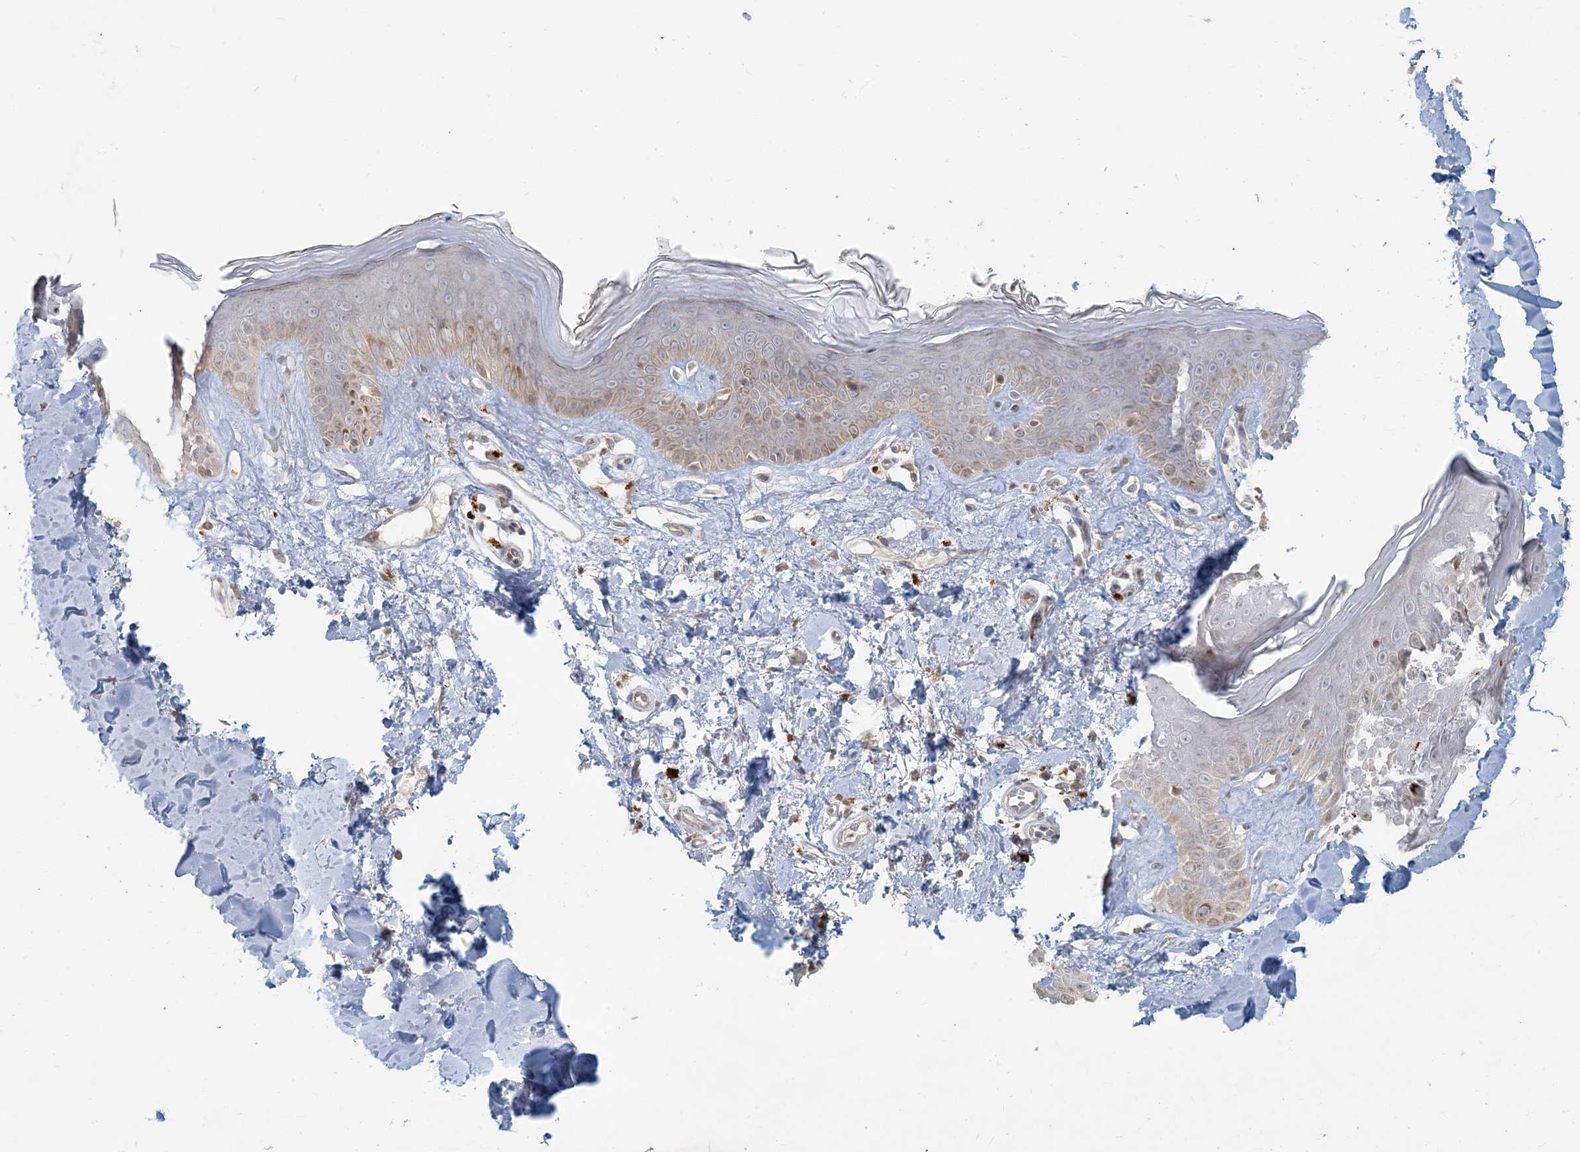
{"staining": {"intensity": "weak", "quantity": ">75%", "location": "cytoplasmic/membranous"}, "tissue": "skin", "cell_type": "Fibroblasts", "image_type": "normal", "snomed": [{"axis": "morphology", "description": "Normal tissue, NOS"}, {"axis": "topography", "description": "Skin"}], "caption": "An IHC micrograph of benign tissue is shown. Protein staining in brown labels weak cytoplasmic/membranous positivity in skin within fibroblasts. (Brightfield microscopy of DAB IHC at high magnification).", "gene": "MCAT", "patient": {"sex": "female", "age": 64}}